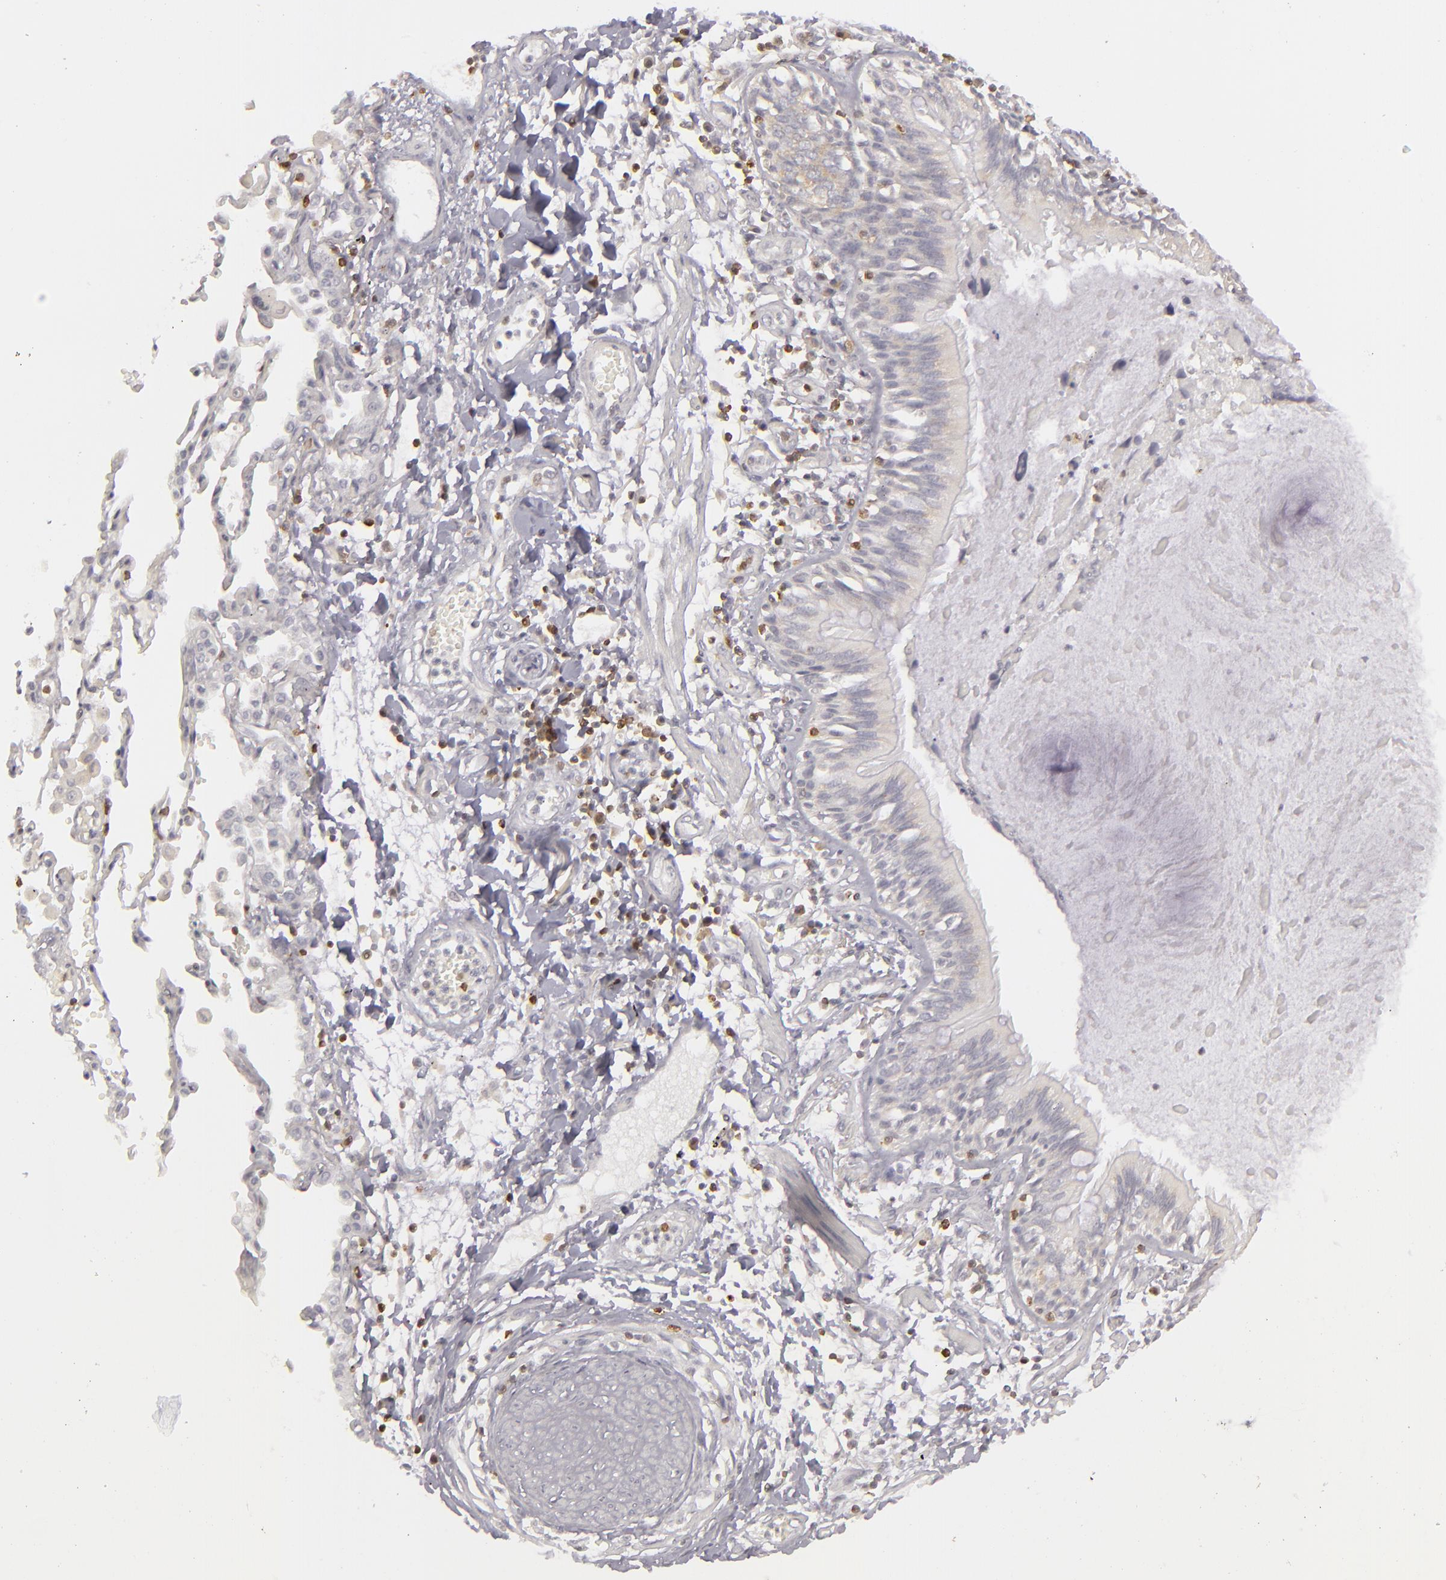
{"staining": {"intensity": "negative", "quantity": "none", "location": "none"}, "tissue": "lung cancer", "cell_type": "Tumor cells", "image_type": "cancer", "snomed": [{"axis": "morphology", "description": "Adenocarcinoma, NOS"}, {"axis": "topography", "description": "Lung"}], "caption": "This is a micrograph of immunohistochemistry staining of lung cancer, which shows no expression in tumor cells.", "gene": "APOBEC3G", "patient": {"sex": "male", "age": 64}}